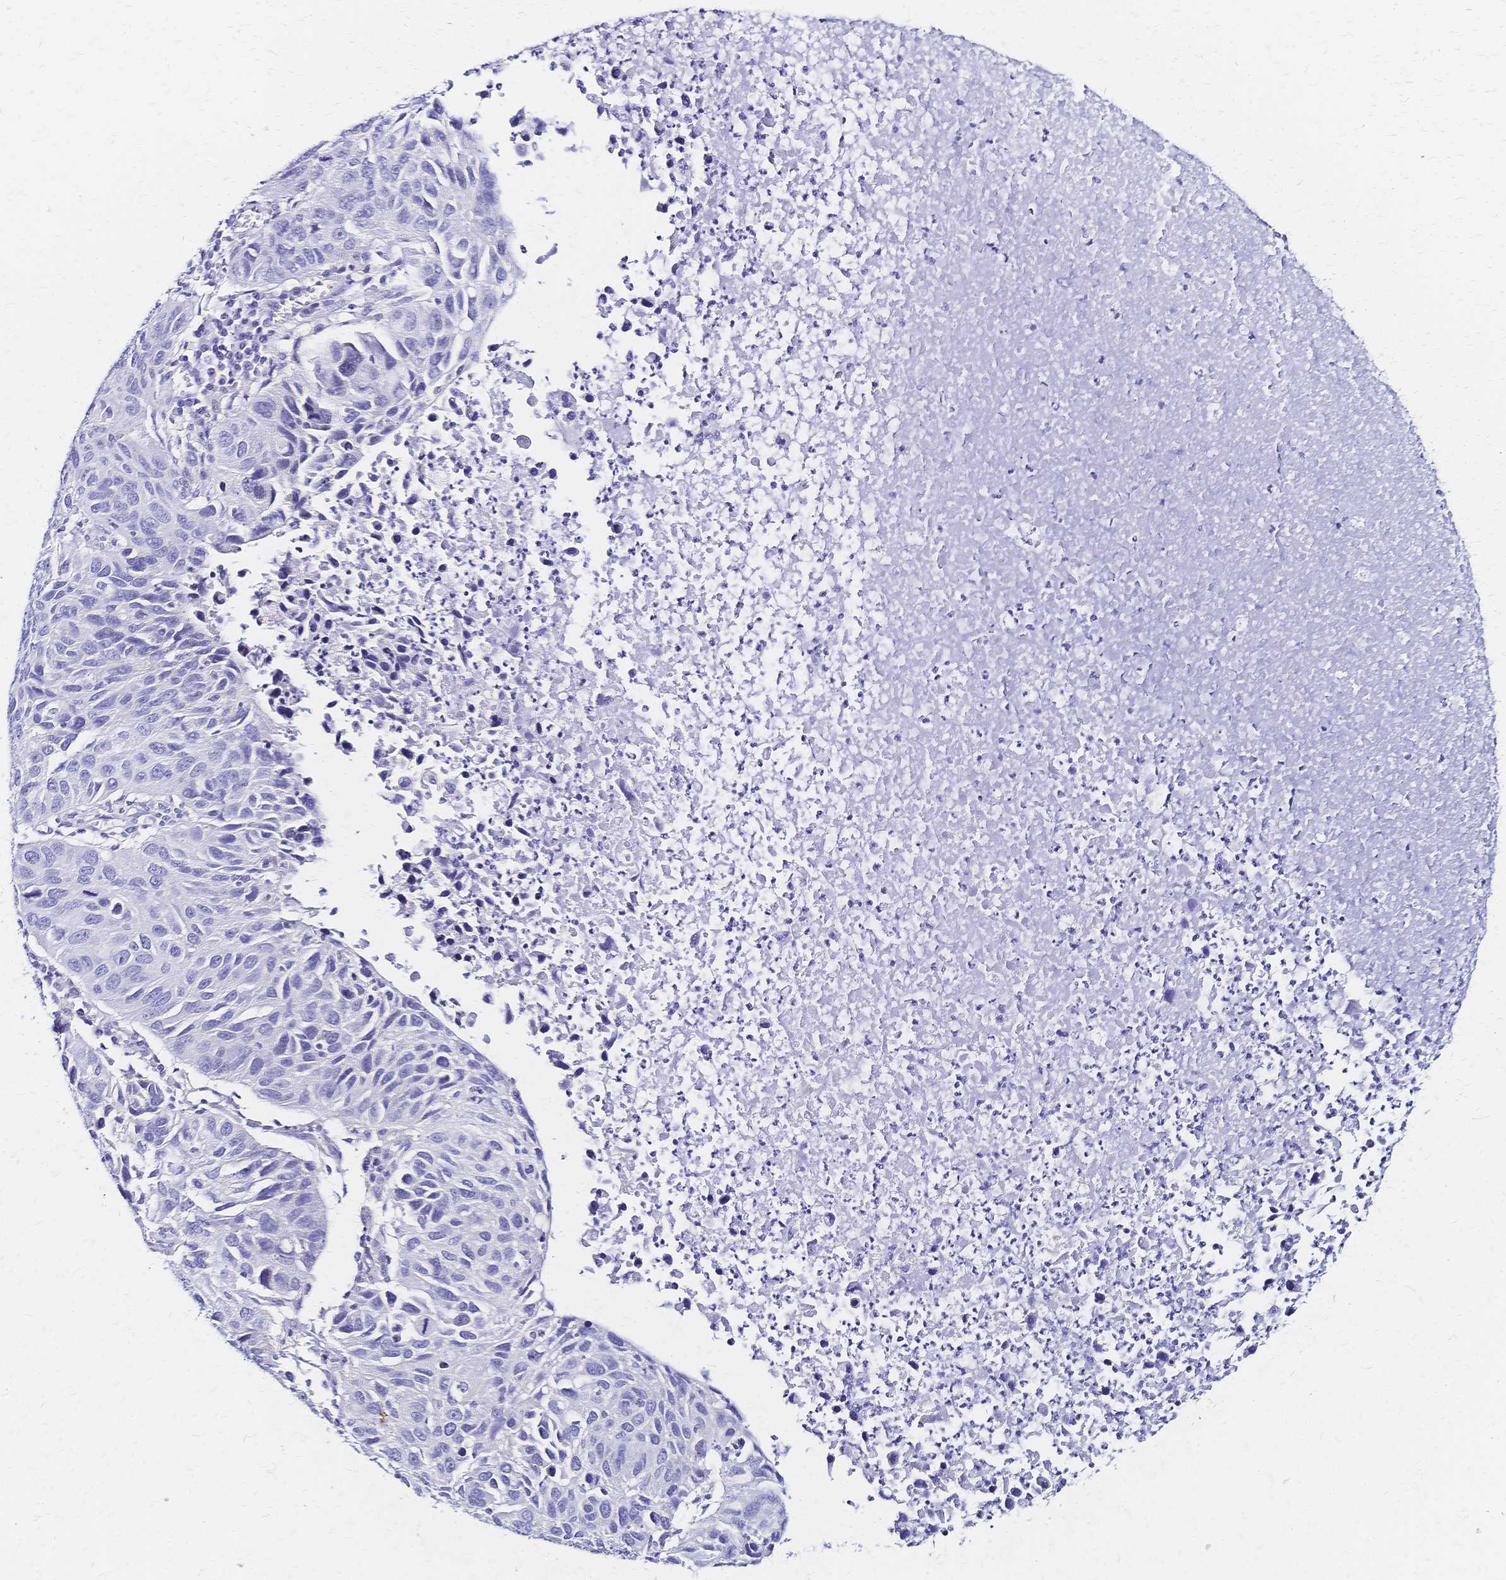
{"staining": {"intensity": "negative", "quantity": "none", "location": "none"}, "tissue": "lung cancer", "cell_type": "Tumor cells", "image_type": "cancer", "snomed": [{"axis": "morphology", "description": "Squamous cell carcinoma, NOS"}, {"axis": "topography", "description": "Lung"}], "caption": "Immunohistochemical staining of lung cancer (squamous cell carcinoma) reveals no significant expression in tumor cells. (Brightfield microscopy of DAB immunohistochemistry at high magnification).", "gene": "SLC5A1", "patient": {"sex": "female", "age": 61}}